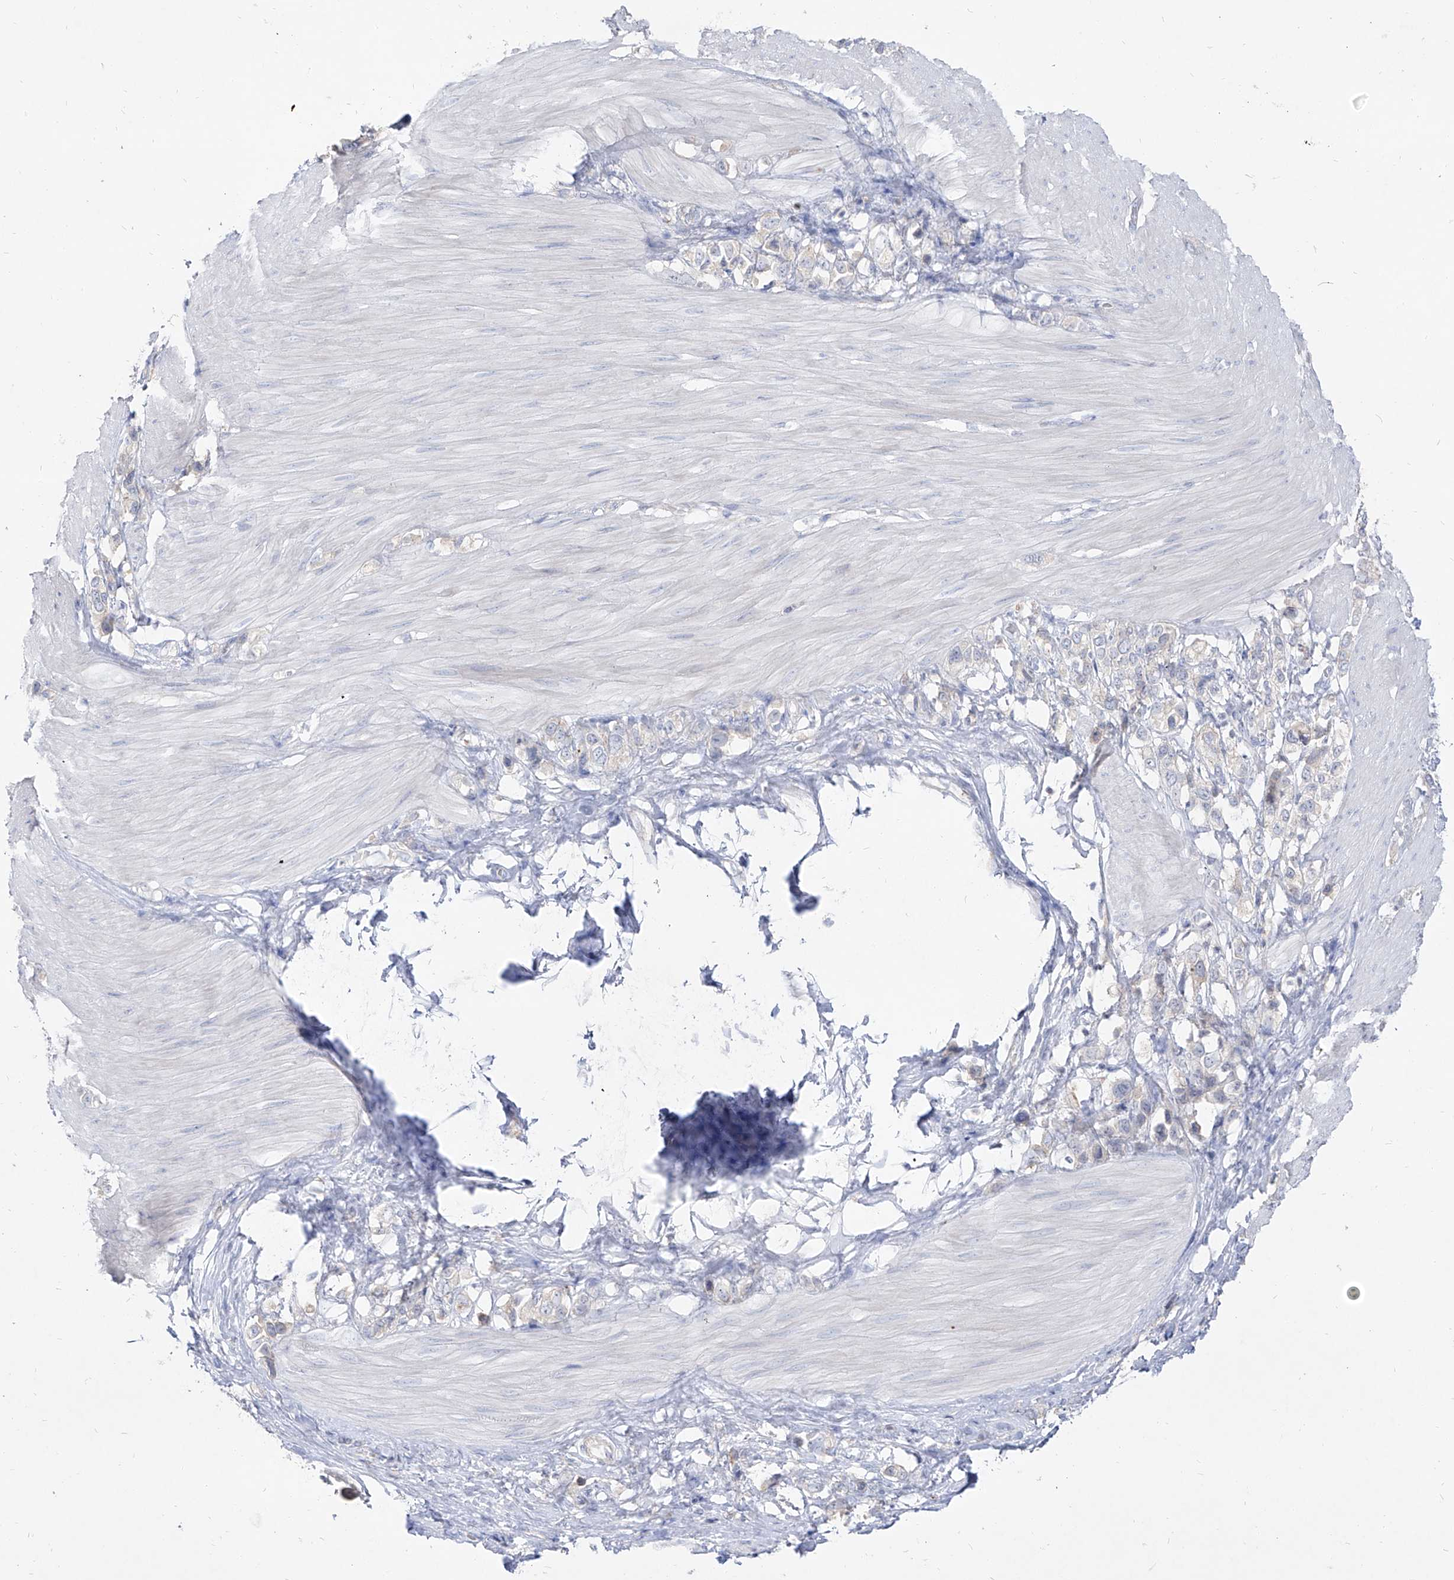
{"staining": {"intensity": "negative", "quantity": "none", "location": "none"}, "tissue": "stomach cancer", "cell_type": "Tumor cells", "image_type": "cancer", "snomed": [{"axis": "morphology", "description": "Adenocarcinoma, NOS"}, {"axis": "topography", "description": "Stomach"}], "caption": "Tumor cells are negative for brown protein staining in stomach adenocarcinoma. Brightfield microscopy of immunohistochemistry stained with DAB (3,3'-diaminobenzidine) (brown) and hematoxylin (blue), captured at high magnification.", "gene": "RBFOX3", "patient": {"sex": "female", "age": 65}}